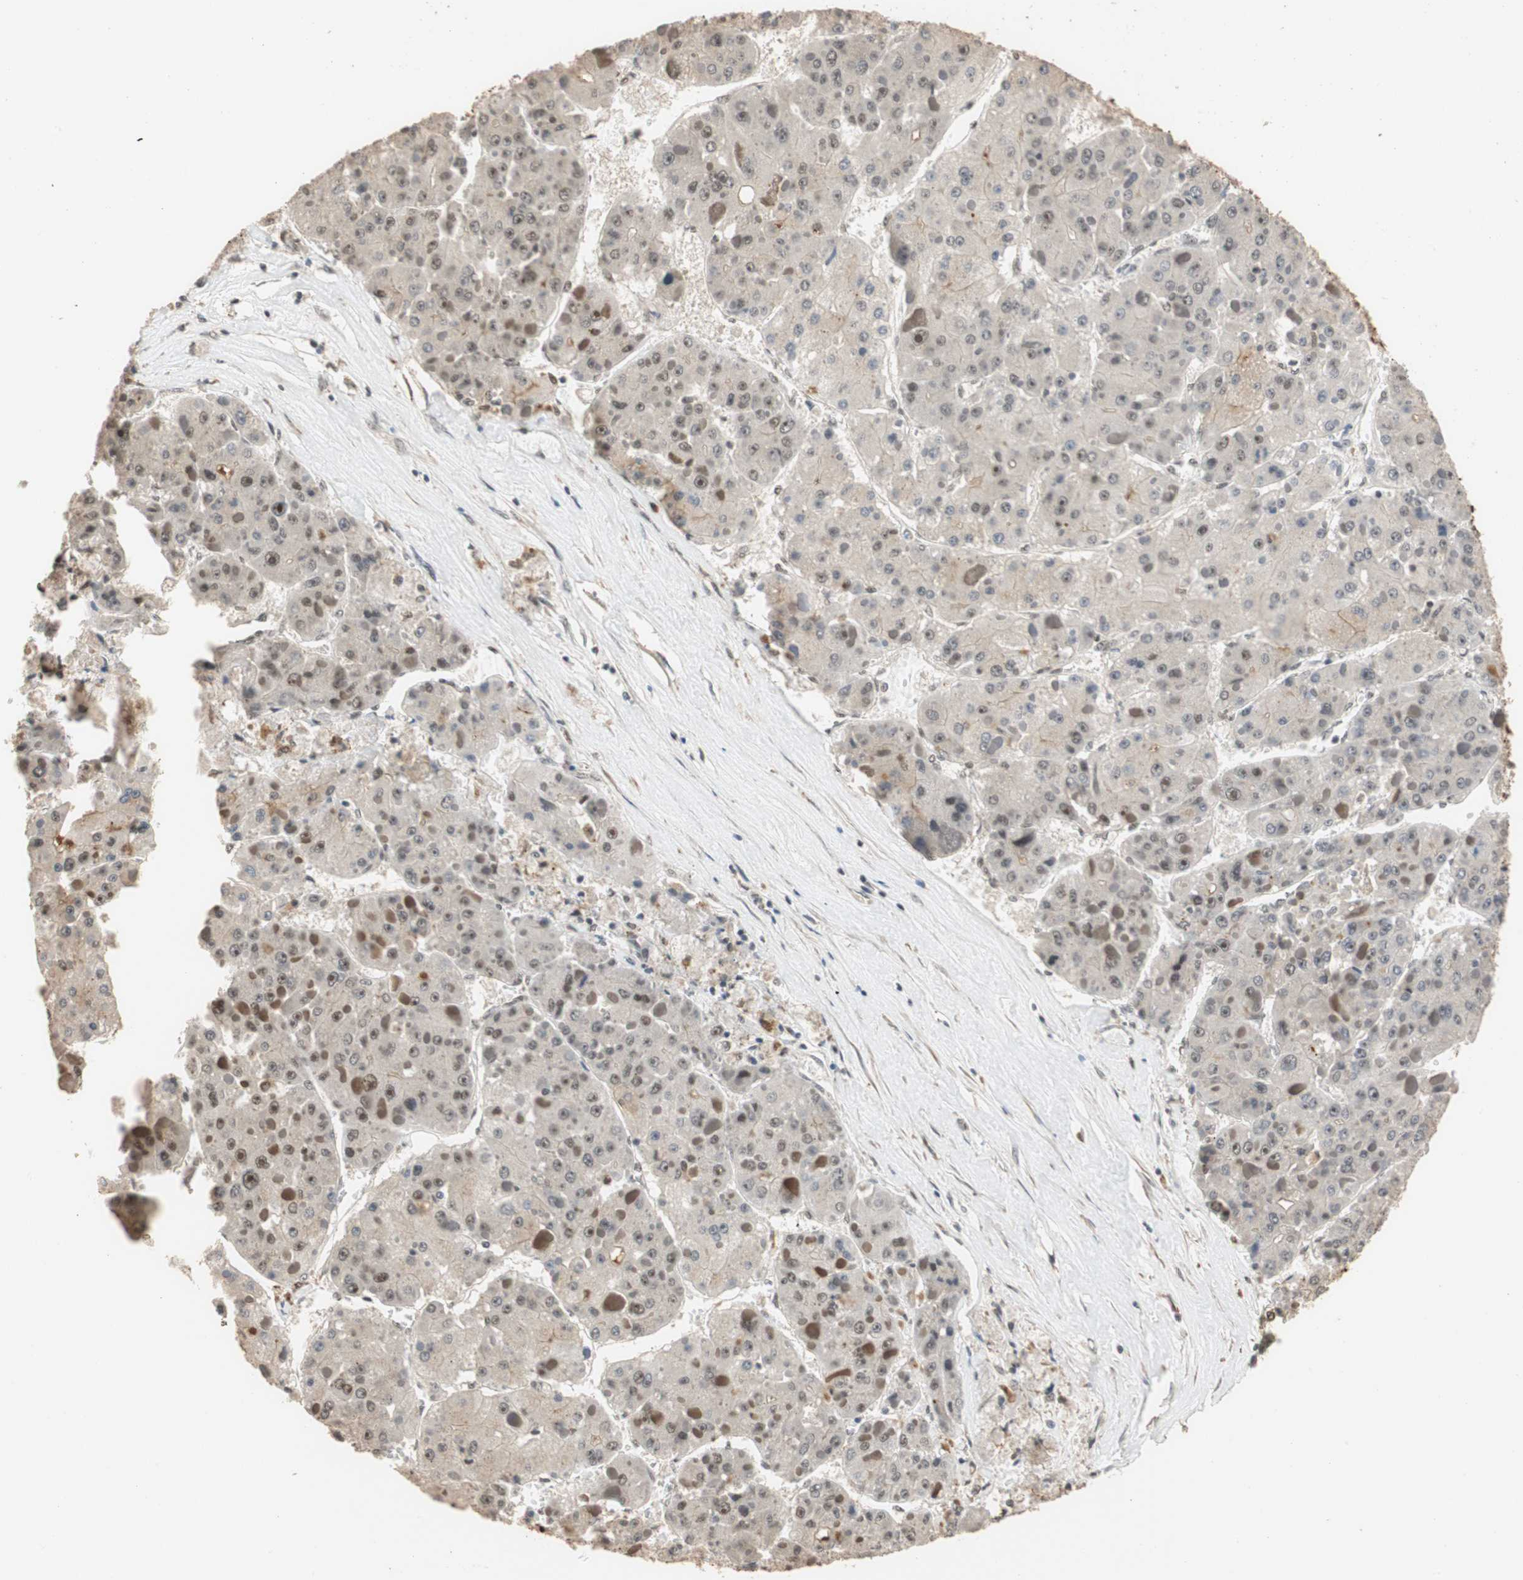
{"staining": {"intensity": "moderate", "quantity": "25%-75%", "location": "nuclear"}, "tissue": "liver cancer", "cell_type": "Tumor cells", "image_type": "cancer", "snomed": [{"axis": "morphology", "description": "Carcinoma, Hepatocellular, NOS"}, {"axis": "topography", "description": "Liver"}], "caption": "Moderate nuclear positivity is identified in about 25%-75% of tumor cells in liver hepatocellular carcinoma.", "gene": "CDC5L", "patient": {"sex": "female", "age": 73}}